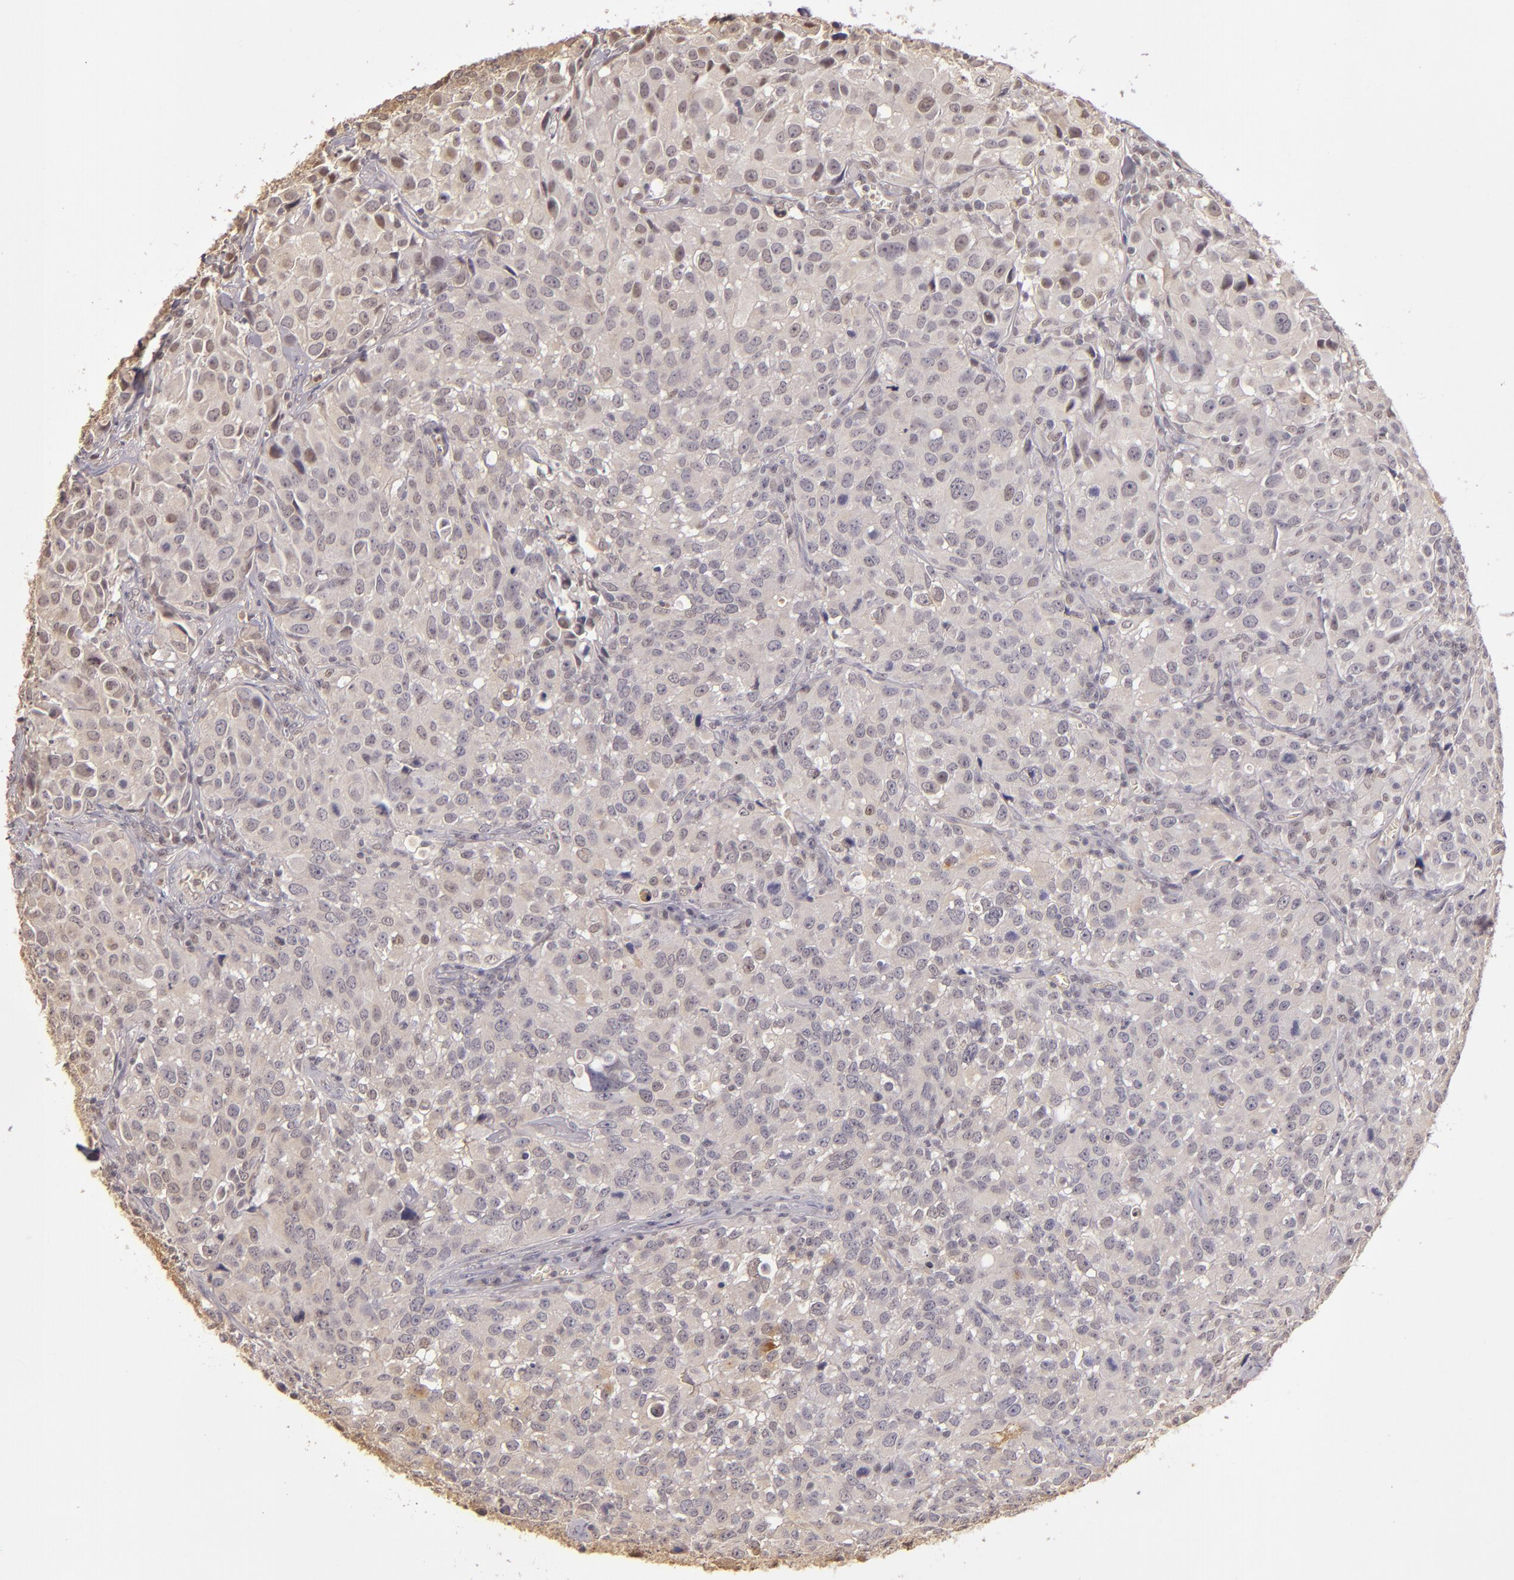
{"staining": {"intensity": "weak", "quantity": ">75%", "location": "cytoplasmic/membranous"}, "tissue": "urothelial cancer", "cell_type": "Tumor cells", "image_type": "cancer", "snomed": [{"axis": "morphology", "description": "Urothelial carcinoma, High grade"}, {"axis": "topography", "description": "Urinary bladder"}], "caption": "The immunohistochemical stain highlights weak cytoplasmic/membranous staining in tumor cells of urothelial cancer tissue.", "gene": "LRG1", "patient": {"sex": "female", "age": 75}}